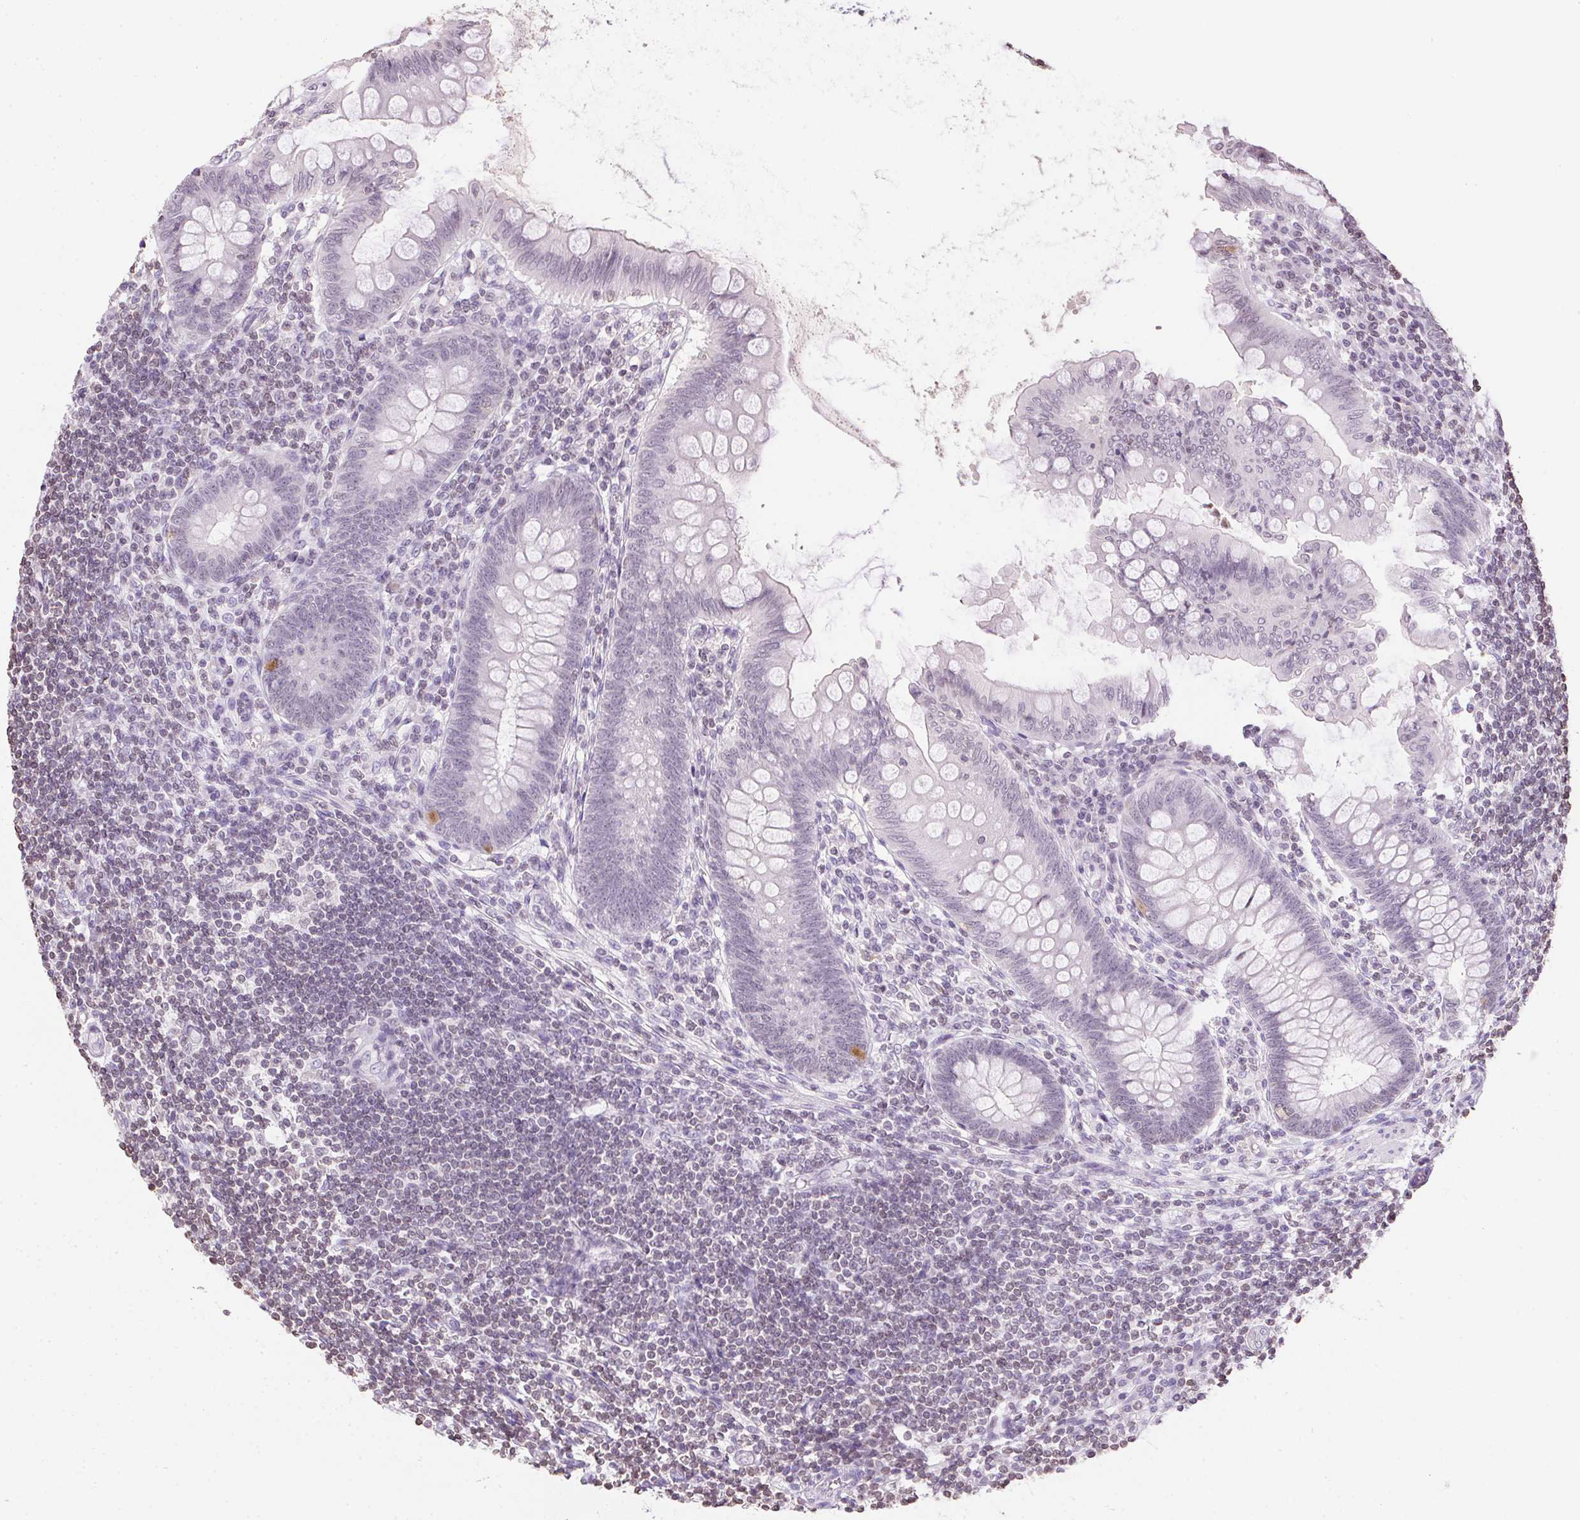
{"staining": {"intensity": "moderate", "quantity": "<25%", "location": "cytoplasmic/membranous"}, "tissue": "appendix", "cell_type": "Glandular cells", "image_type": "normal", "snomed": [{"axis": "morphology", "description": "Normal tissue, NOS"}, {"axis": "topography", "description": "Appendix"}], "caption": "The histopathology image reveals immunohistochemical staining of benign appendix. There is moderate cytoplasmic/membranous staining is identified in about <25% of glandular cells.", "gene": "PRL", "patient": {"sex": "female", "age": 57}}